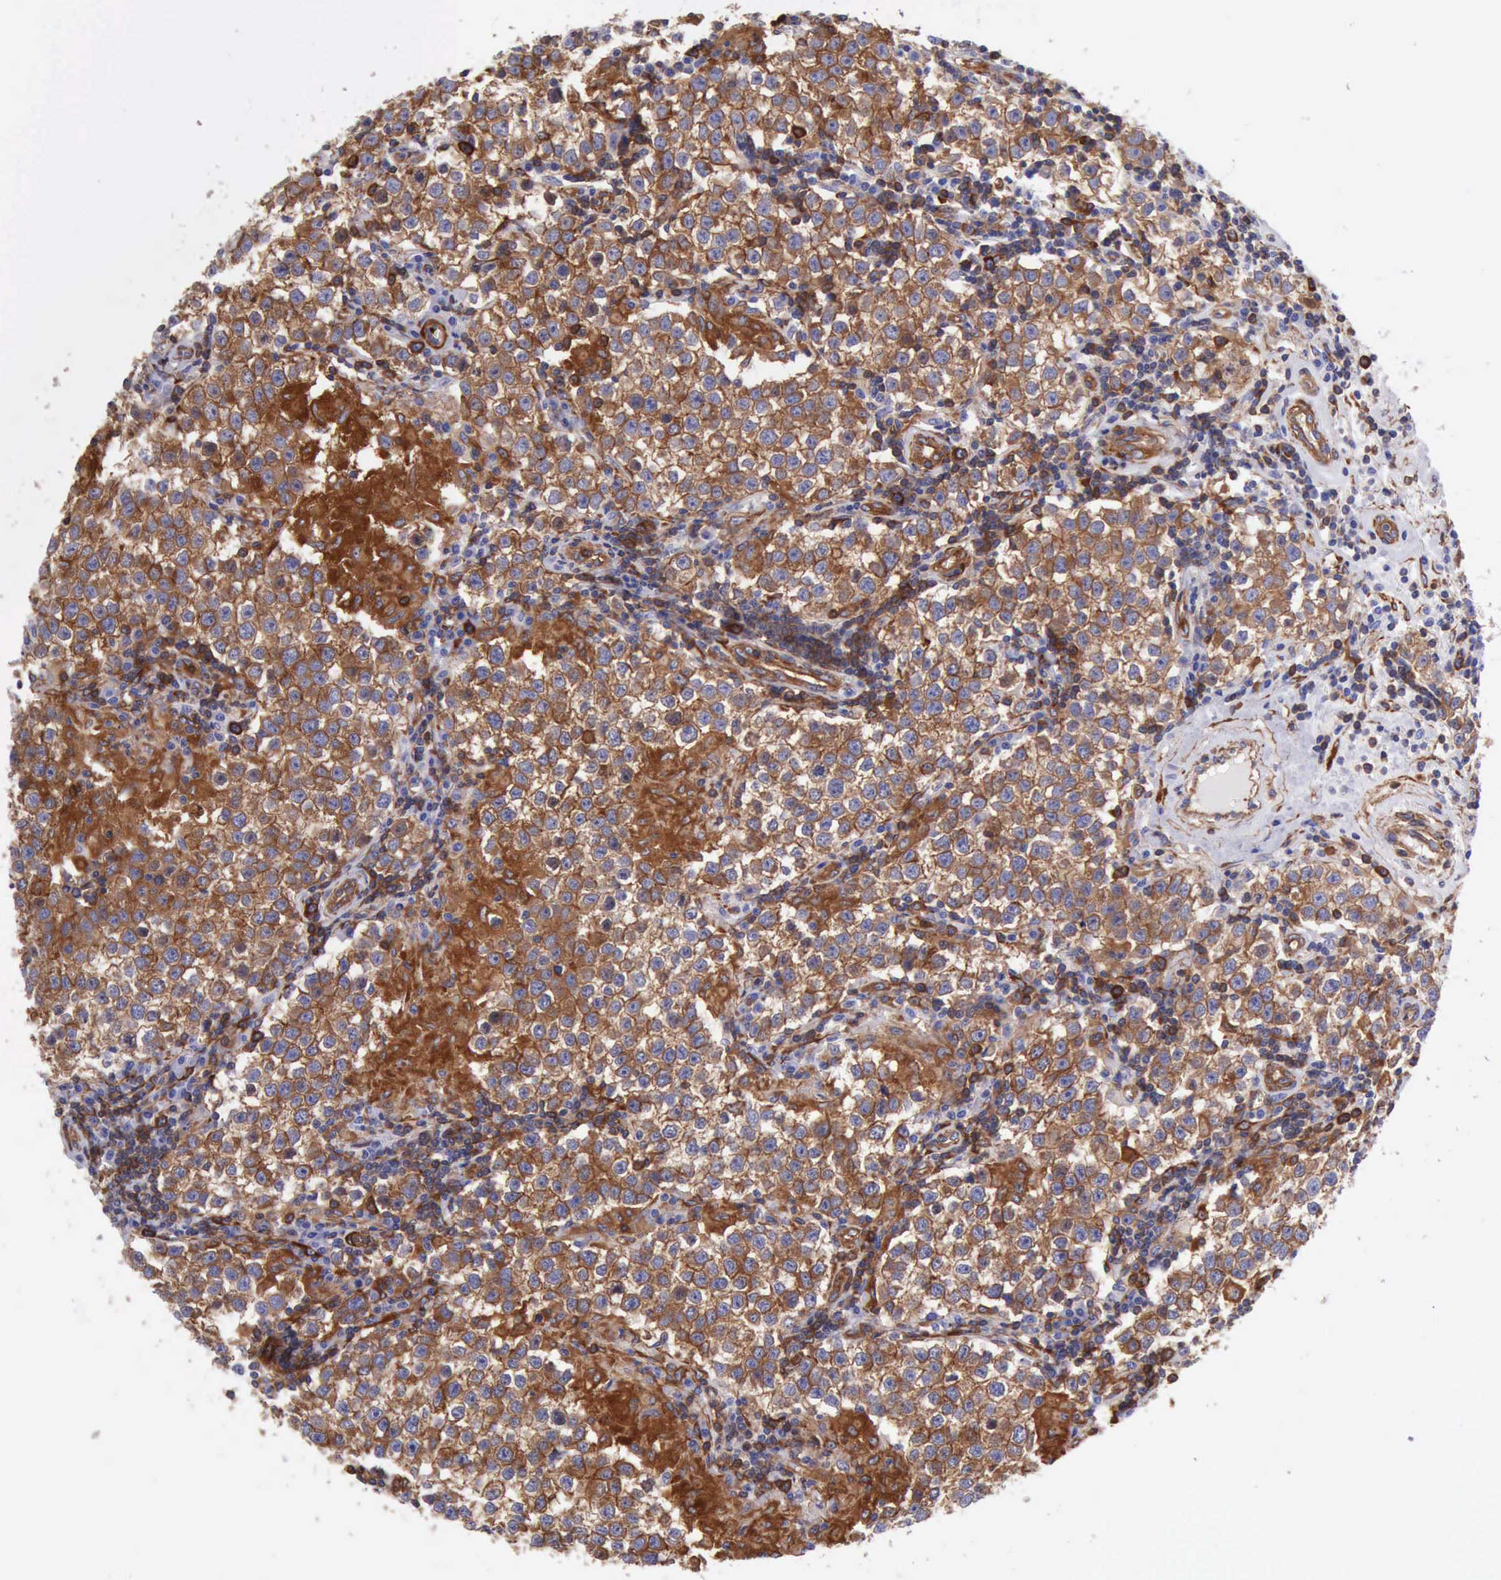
{"staining": {"intensity": "strong", "quantity": ">75%", "location": "cytoplasmic/membranous"}, "tissue": "testis cancer", "cell_type": "Tumor cells", "image_type": "cancer", "snomed": [{"axis": "morphology", "description": "Seminoma, NOS"}, {"axis": "topography", "description": "Testis"}], "caption": "Protein expression analysis of human testis cancer (seminoma) reveals strong cytoplasmic/membranous staining in about >75% of tumor cells. Using DAB (brown) and hematoxylin (blue) stains, captured at high magnification using brightfield microscopy.", "gene": "FLNA", "patient": {"sex": "male", "age": 36}}